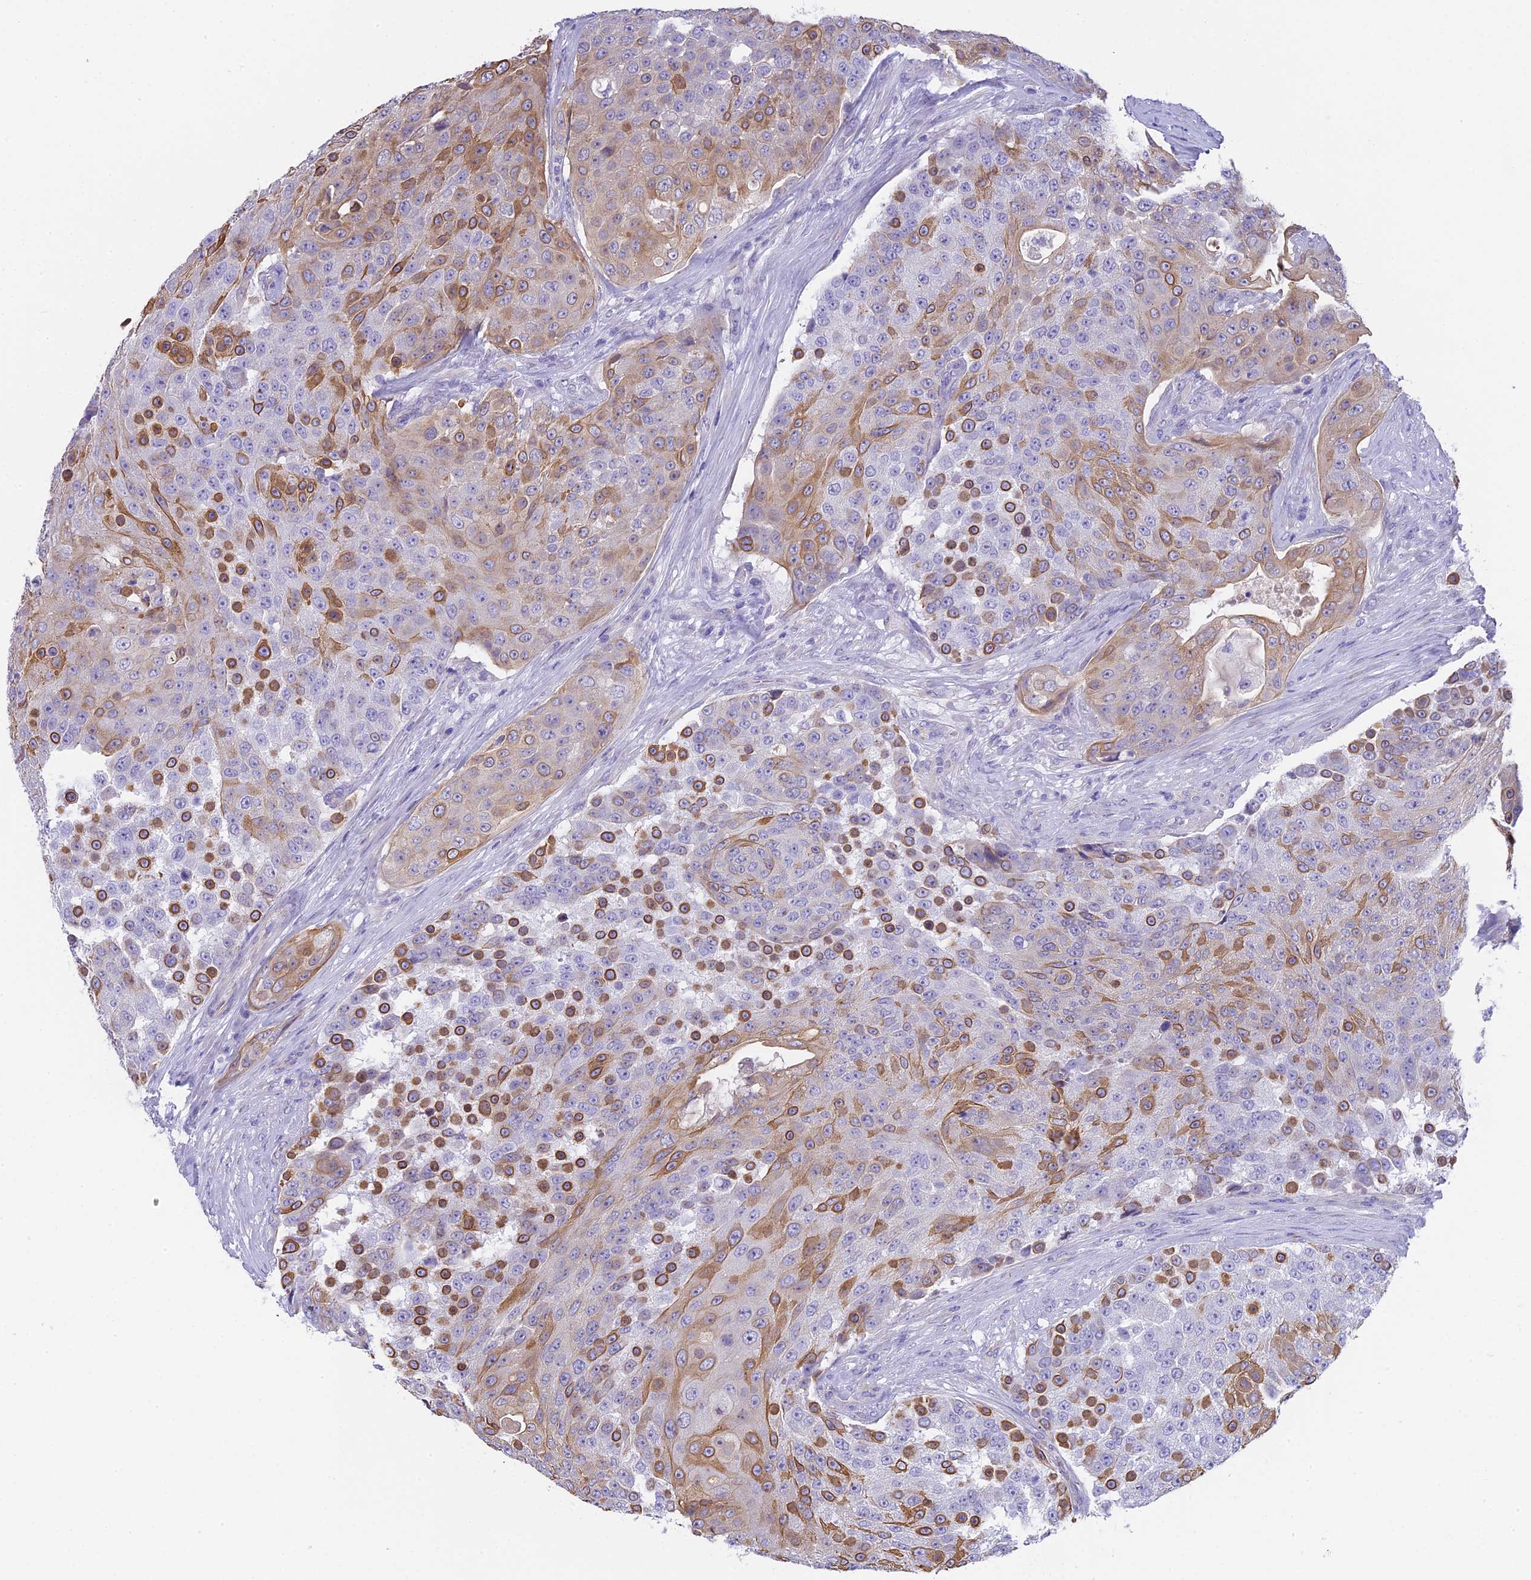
{"staining": {"intensity": "moderate", "quantity": "25%-75%", "location": "cytoplasmic/membranous"}, "tissue": "urothelial cancer", "cell_type": "Tumor cells", "image_type": "cancer", "snomed": [{"axis": "morphology", "description": "Urothelial carcinoma, High grade"}, {"axis": "topography", "description": "Urinary bladder"}], "caption": "A brown stain shows moderate cytoplasmic/membranous staining of a protein in urothelial carcinoma (high-grade) tumor cells.", "gene": "TACSTD2", "patient": {"sex": "female", "age": 63}}